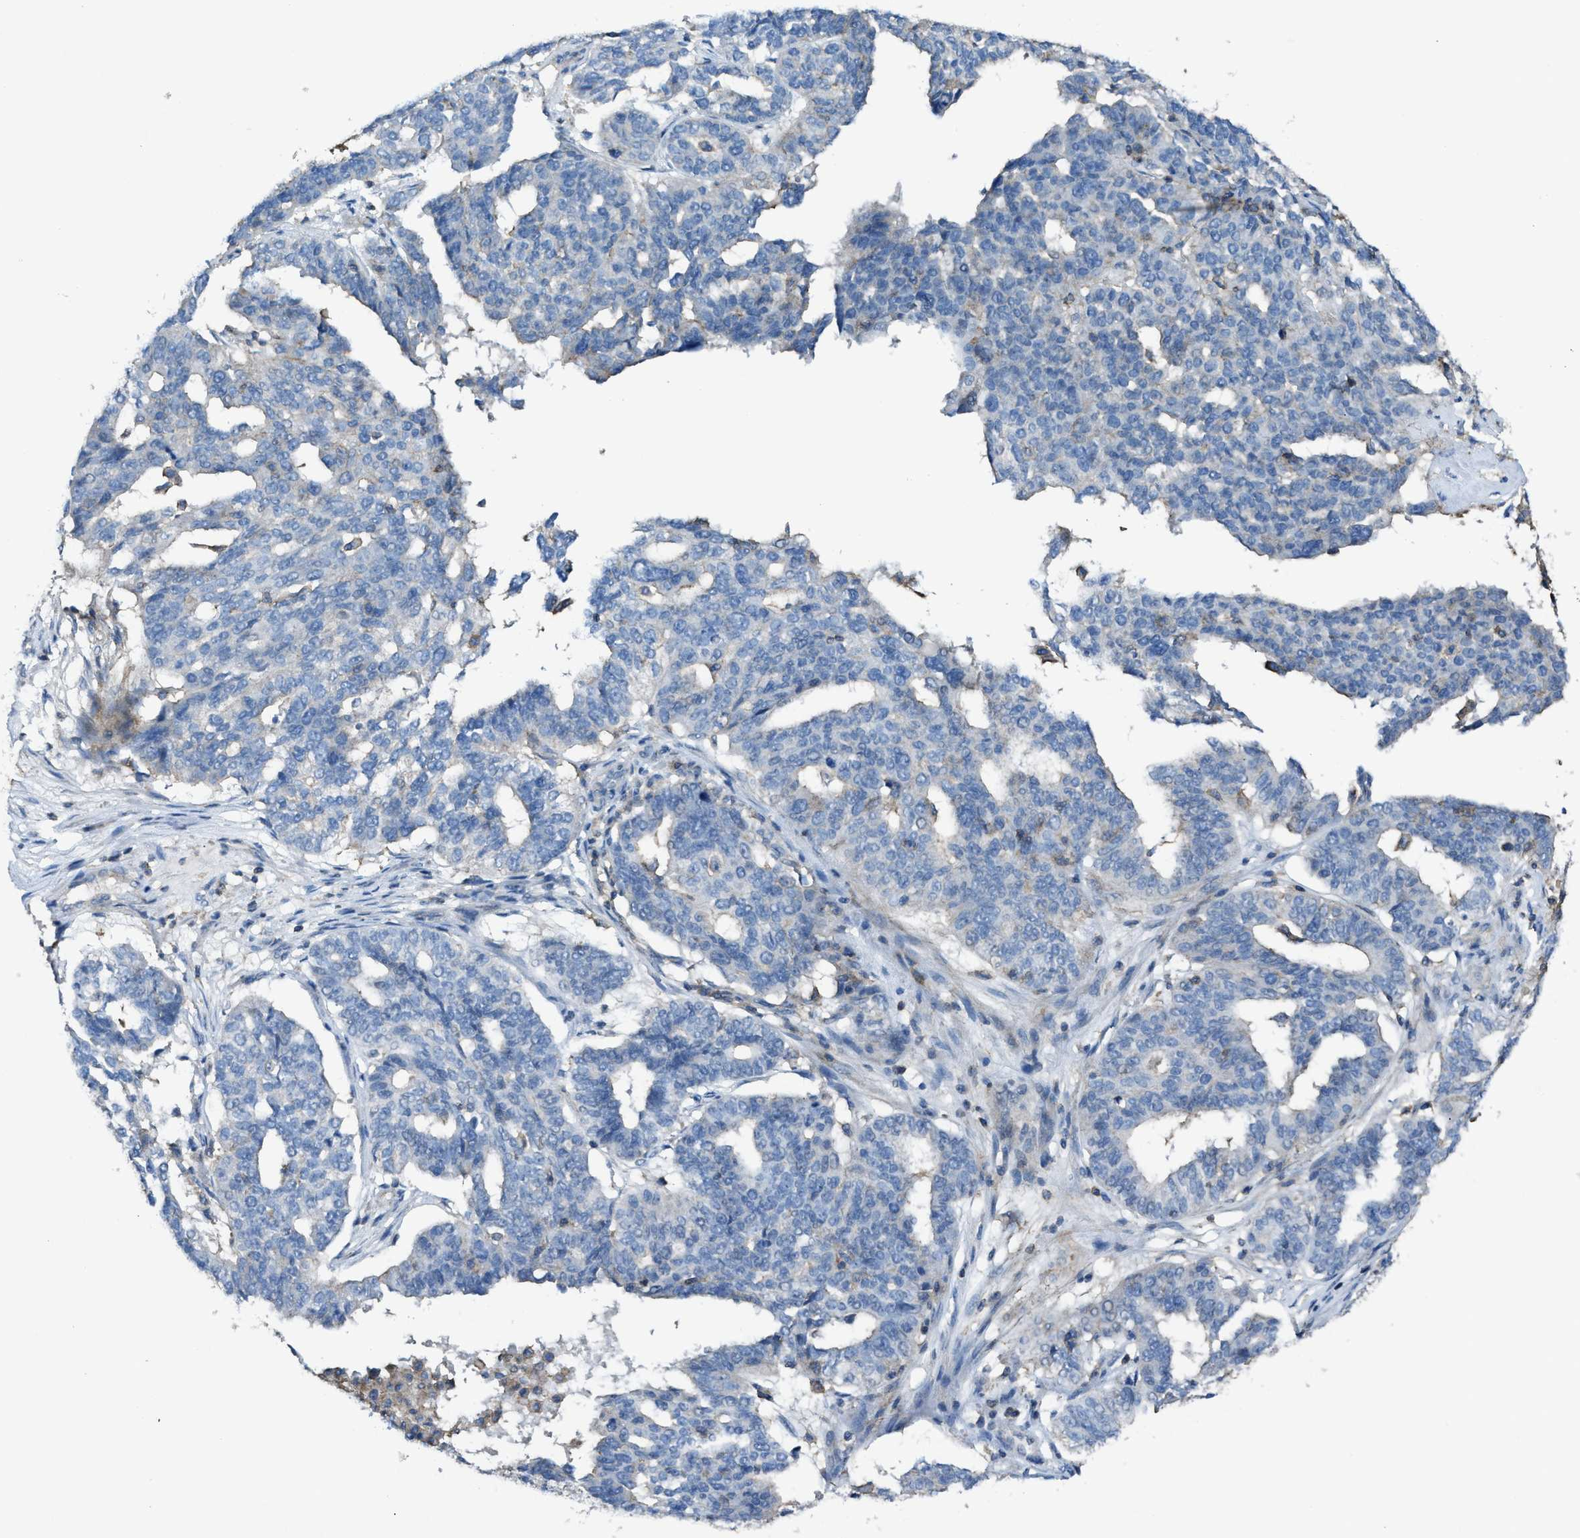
{"staining": {"intensity": "negative", "quantity": "none", "location": "none"}, "tissue": "ovarian cancer", "cell_type": "Tumor cells", "image_type": "cancer", "snomed": [{"axis": "morphology", "description": "Cystadenocarcinoma, serous, NOS"}, {"axis": "topography", "description": "Ovary"}], "caption": "Micrograph shows no significant protein positivity in tumor cells of serous cystadenocarcinoma (ovarian). The staining was performed using DAB (3,3'-diaminobenzidine) to visualize the protein expression in brown, while the nuclei were stained in blue with hematoxylin (Magnification: 20x).", "gene": "NCK2", "patient": {"sex": "female", "age": 59}}